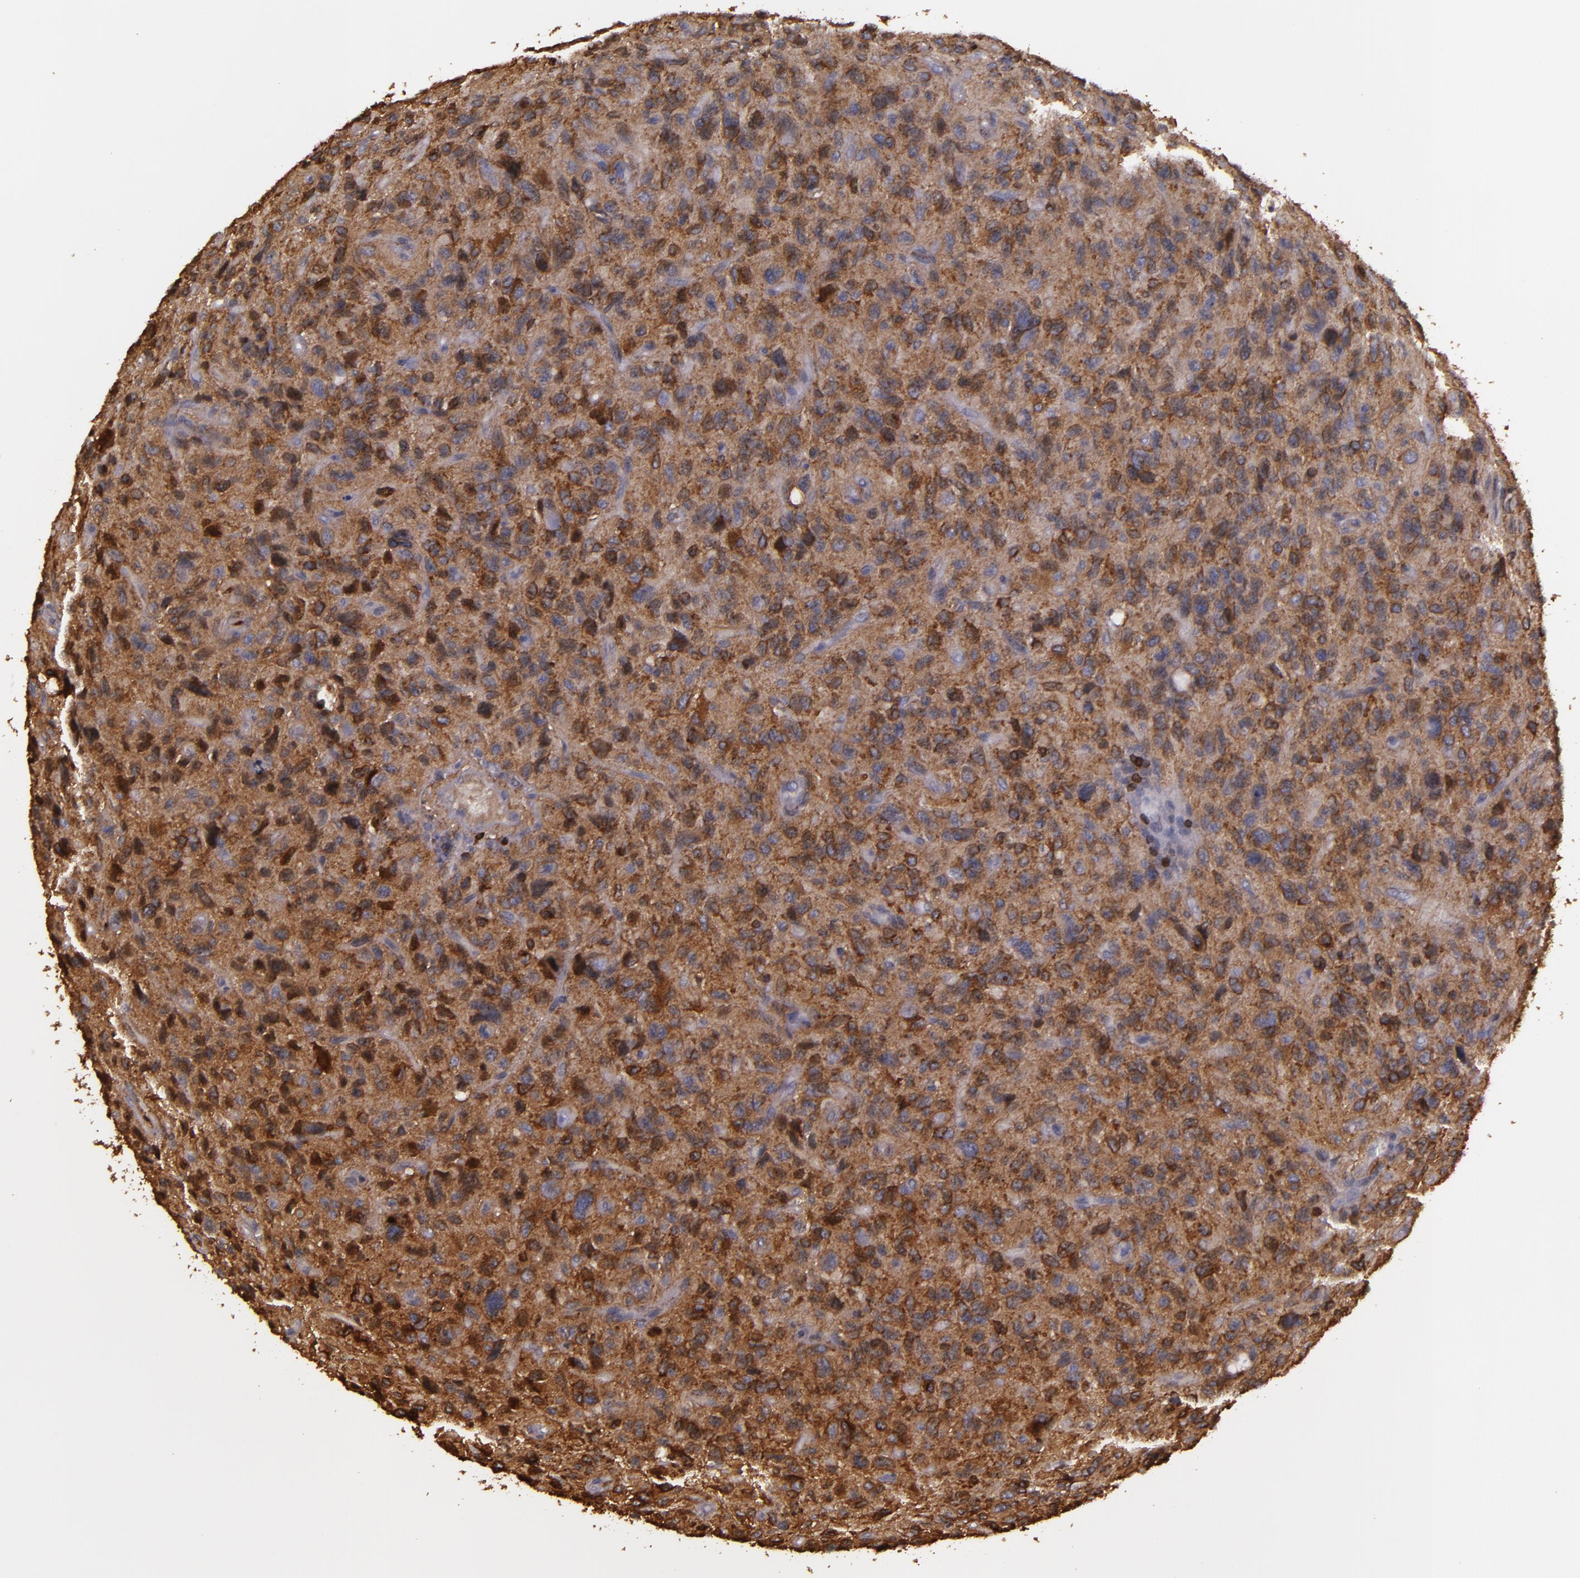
{"staining": {"intensity": "strong", "quantity": ">75%", "location": "cytoplasmic/membranous"}, "tissue": "glioma", "cell_type": "Tumor cells", "image_type": "cancer", "snomed": [{"axis": "morphology", "description": "Glioma, malignant, High grade"}, {"axis": "topography", "description": "Brain"}], "caption": "Brown immunohistochemical staining in human malignant glioma (high-grade) demonstrates strong cytoplasmic/membranous staining in approximately >75% of tumor cells.", "gene": "SLC9A3R1", "patient": {"sex": "female", "age": 60}}